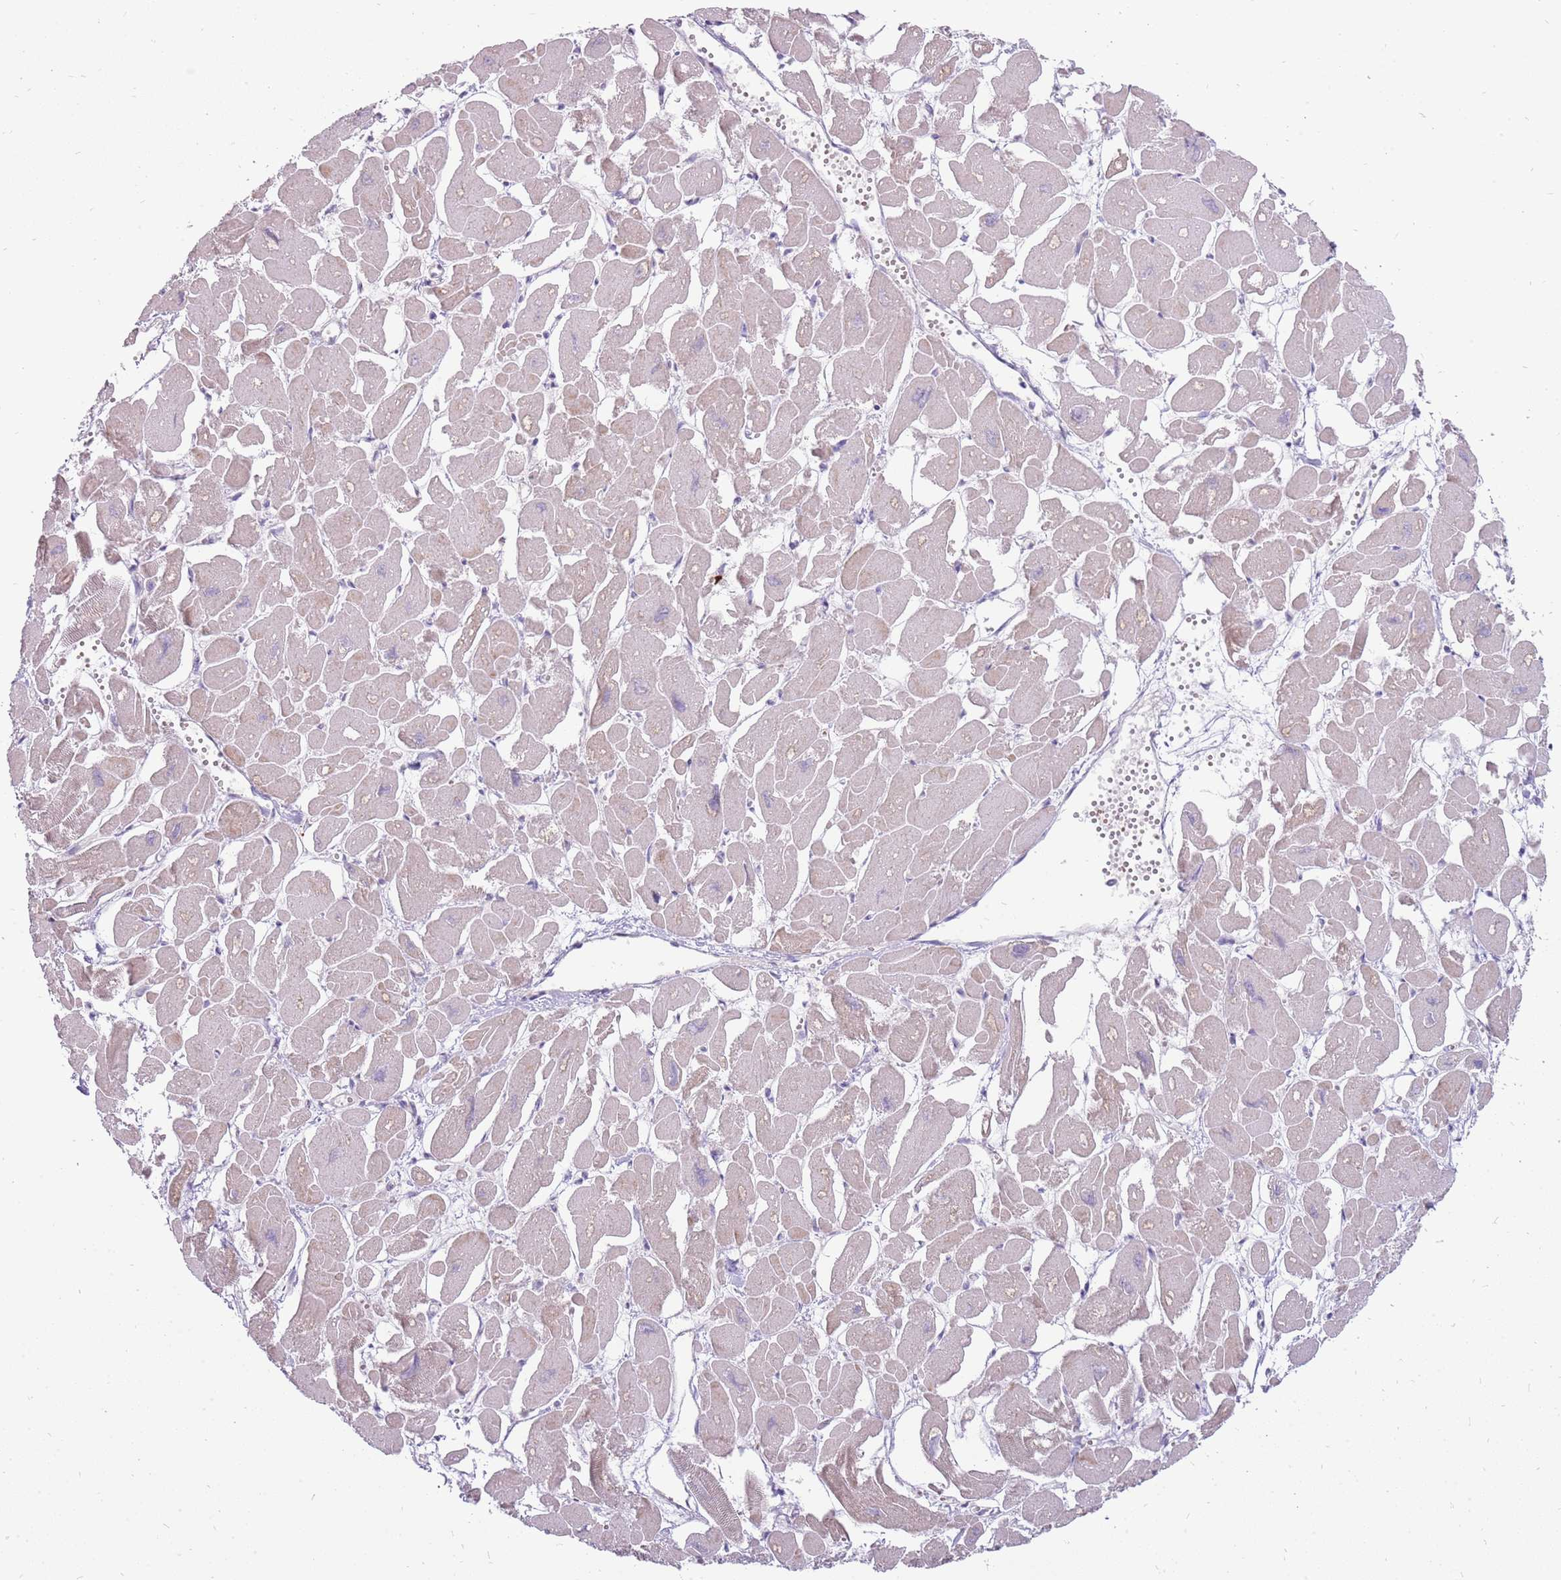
{"staining": {"intensity": "moderate", "quantity": "<25%", "location": "cytoplasmic/membranous"}, "tissue": "heart muscle", "cell_type": "Cardiomyocytes", "image_type": "normal", "snomed": [{"axis": "morphology", "description": "Normal tissue, NOS"}, {"axis": "topography", "description": "Heart"}], "caption": "A micrograph showing moderate cytoplasmic/membranous expression in about <25% of cardiomyocytes in normal heart muscle, as visualized by brown immunohistochemical staining.", "gene": "MCUB", "patient": {"sex": "male", "age": 54}}